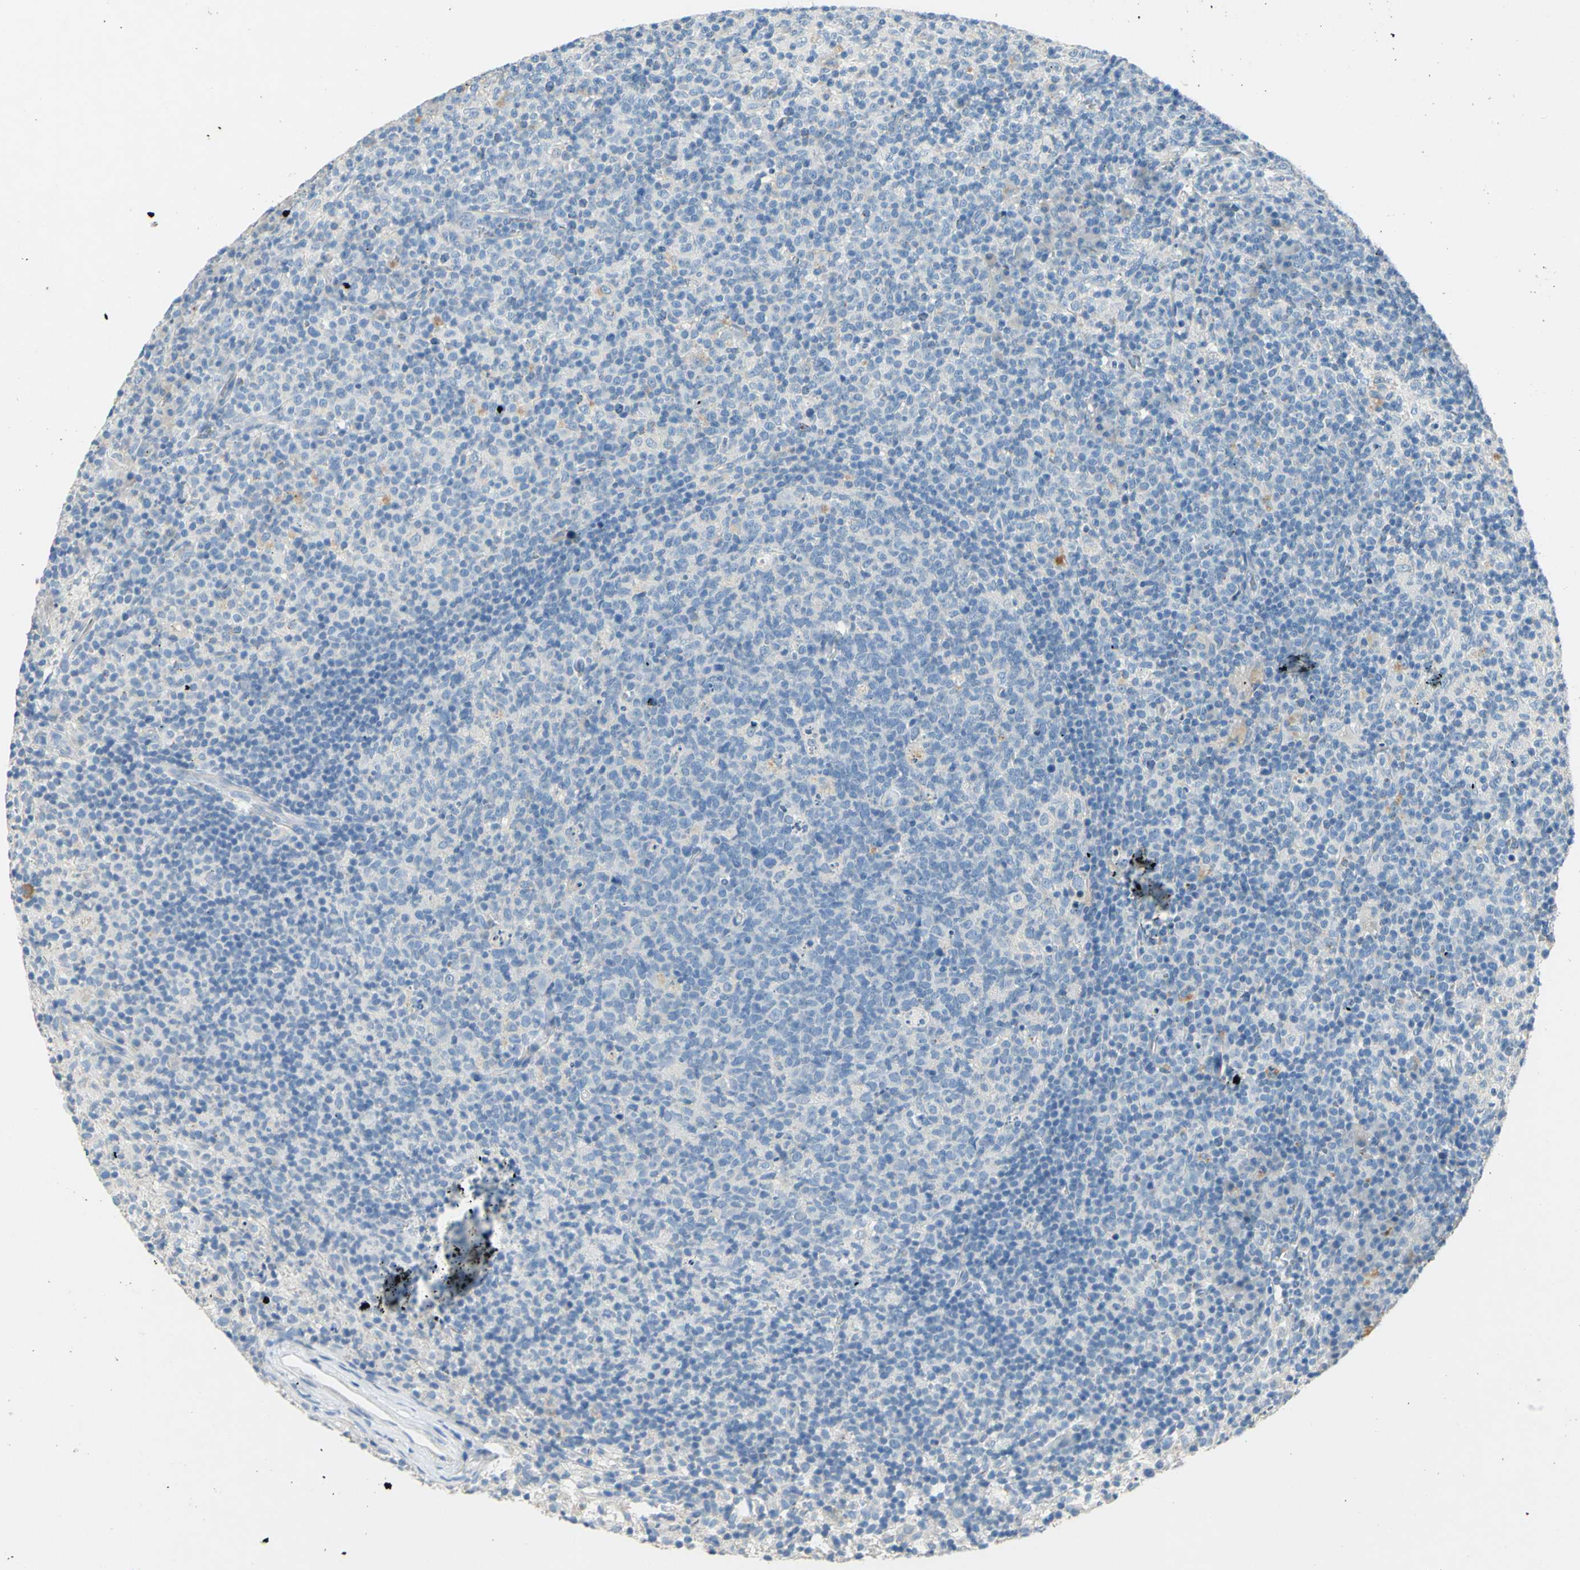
{"staining": {"intensity": "negative", "quantity": "none", "location": "none"}, "tissue": "lymph node", "cell_type": "Germinal center cells", "image_type": "normal", "snomed": [{"axis": "morphology", "description": "Normal tissue, NOS"}, {"axis": "morphology", "description": "Inflammation, NOS"}, {"axis": "topography", "description": "Lymph node"}], "caption": "An immunohistochemistry (IHC) histopathology image of benign lymph node is shown. There is no staining in germinal center cells of lymph node. The staining is performed using DAB brown chromogen with nuclei counter-stained in using hematoxylin.", "gene": "CDH10", "patient": {"sex": "male", "age": 55}}